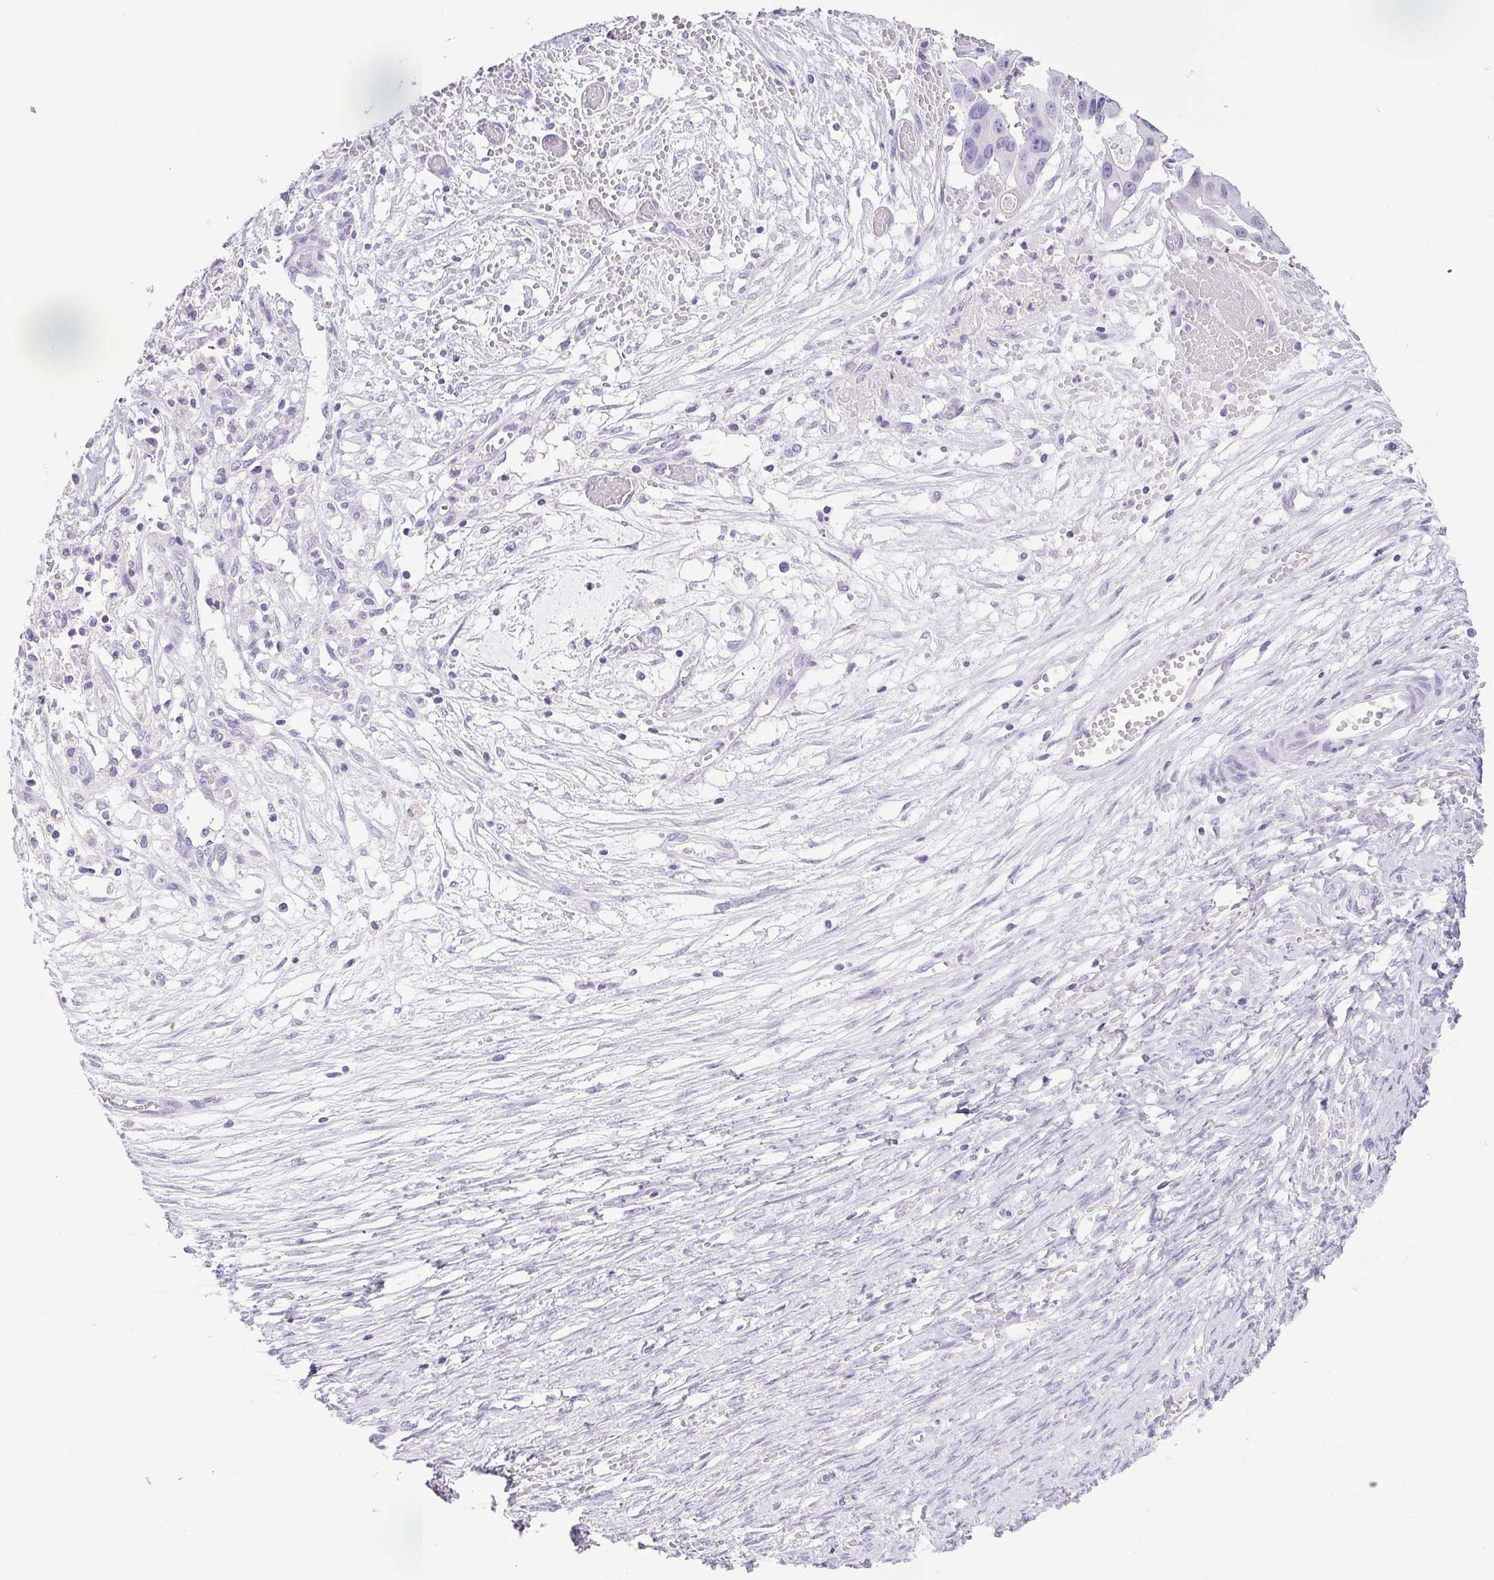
{"staining": {"intensity": "negative", "quantity": "none", "location": "none"}, "tissue": "ovarian cancer", "cell_type": "Tumor cells", "image_type": "cancer", "snomed": [{"axis": "morphology", "description": "Cystadenocarcinoma, serous, NOS"}, {"axis": "topography", "description": "Ovary"}], "caption": "This is a histopathology image of IHC staining of ovarian cancer (serous cystadenocarcinoma), which shows no expression in tumor cells.", "gene": "HLA-G", "patient": {"sex": "female", "age": 56}}